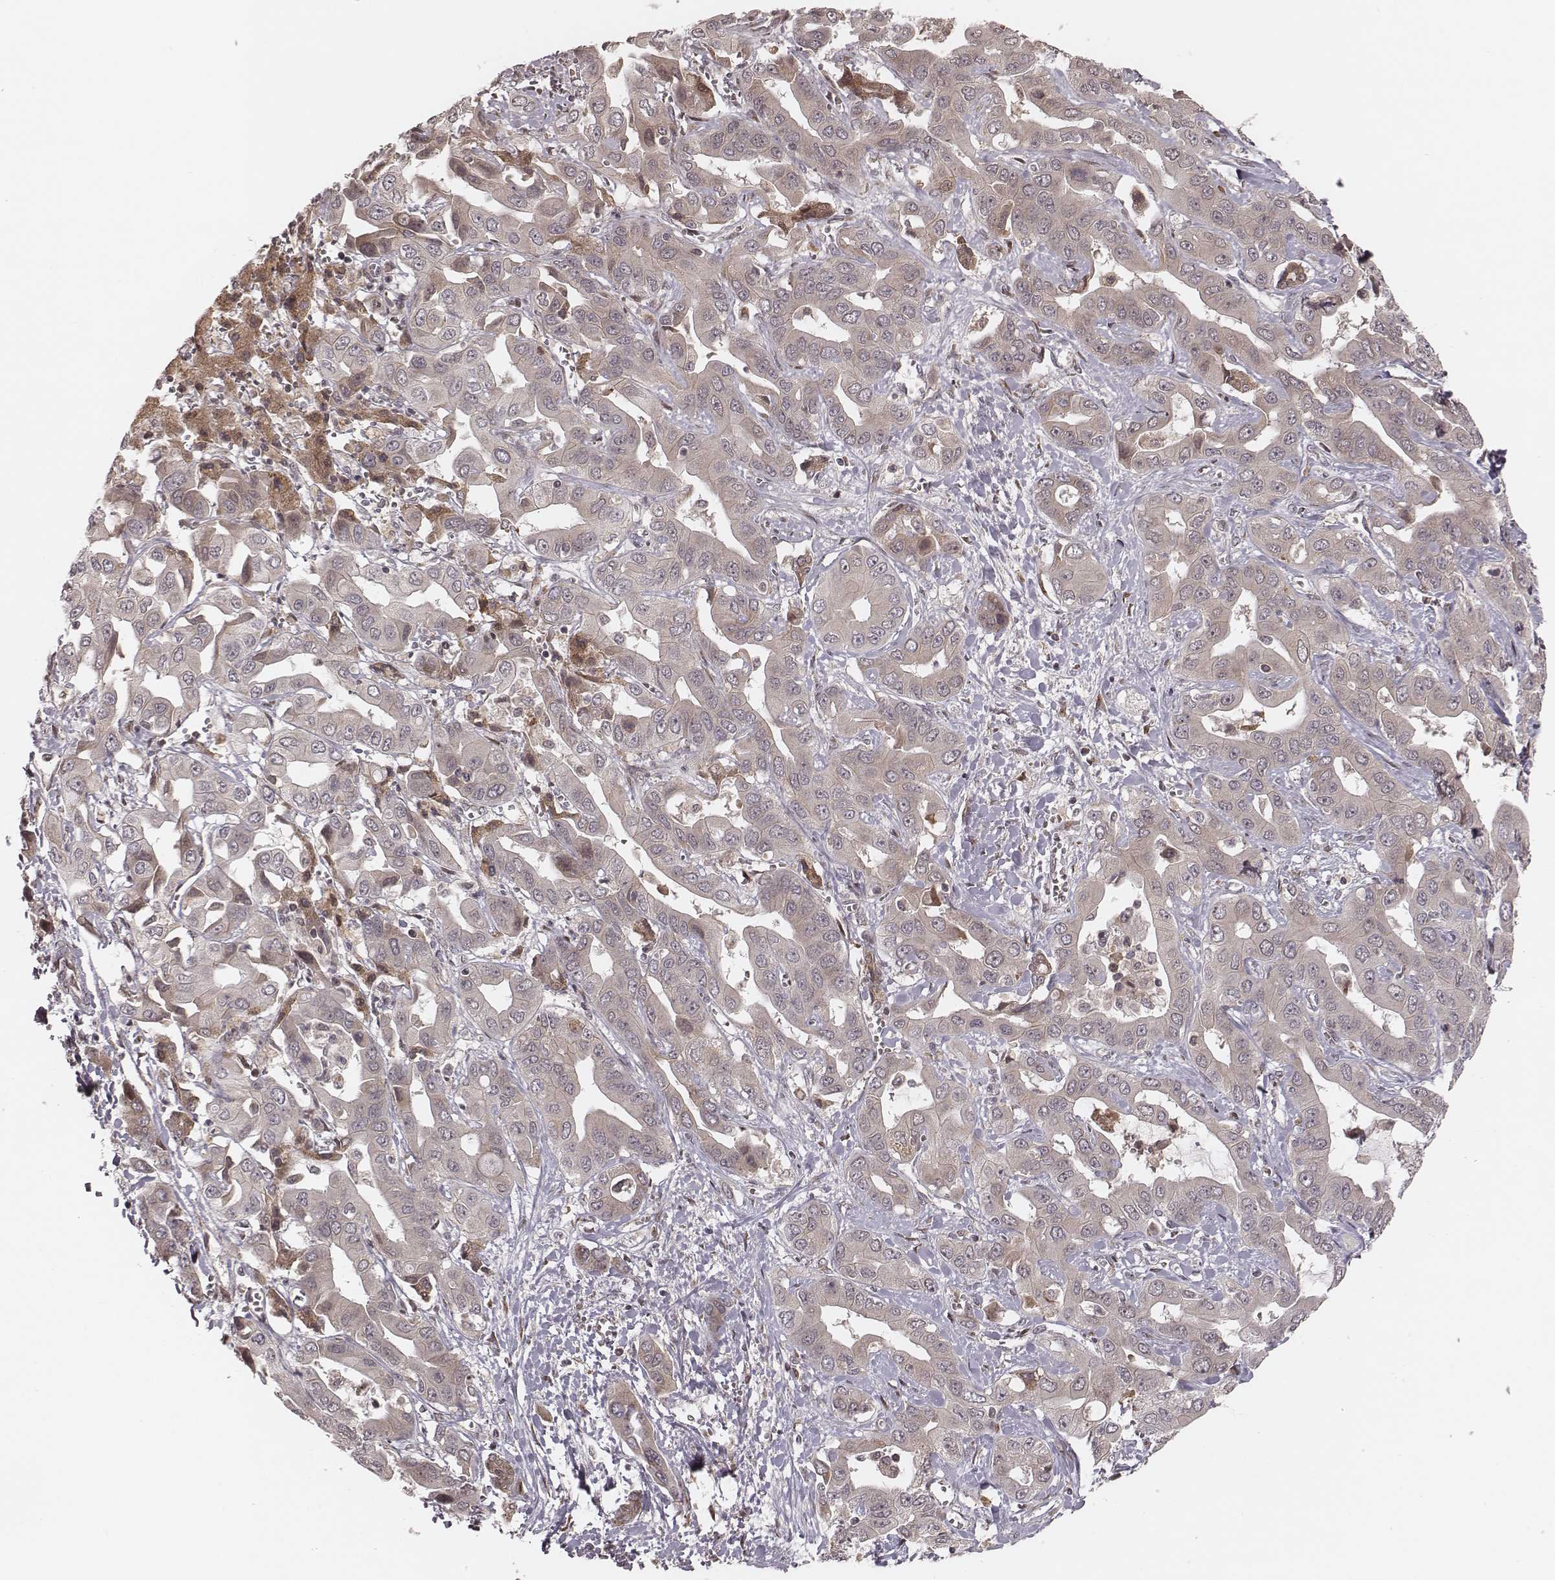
{"staining": {"intensity": "weak", "quantity": ">75%", "location": "cytoplasmic/membranous"}, "tissue": "liver cancer", "cell_type": "Tumor cells", "image_type": "cancer", "snomed": [{"axis": "morphology", "description": "Cholangiocarcinoma"}, {"axis": "topography", "description": "Liver"}], "caption": "Liver cancer (cholangiocarcinoma) stained with a protein marker exhibits weak staining in tumor cells.", "gene": "MYO19", "patient": {"sex": "female", "age": 52}}